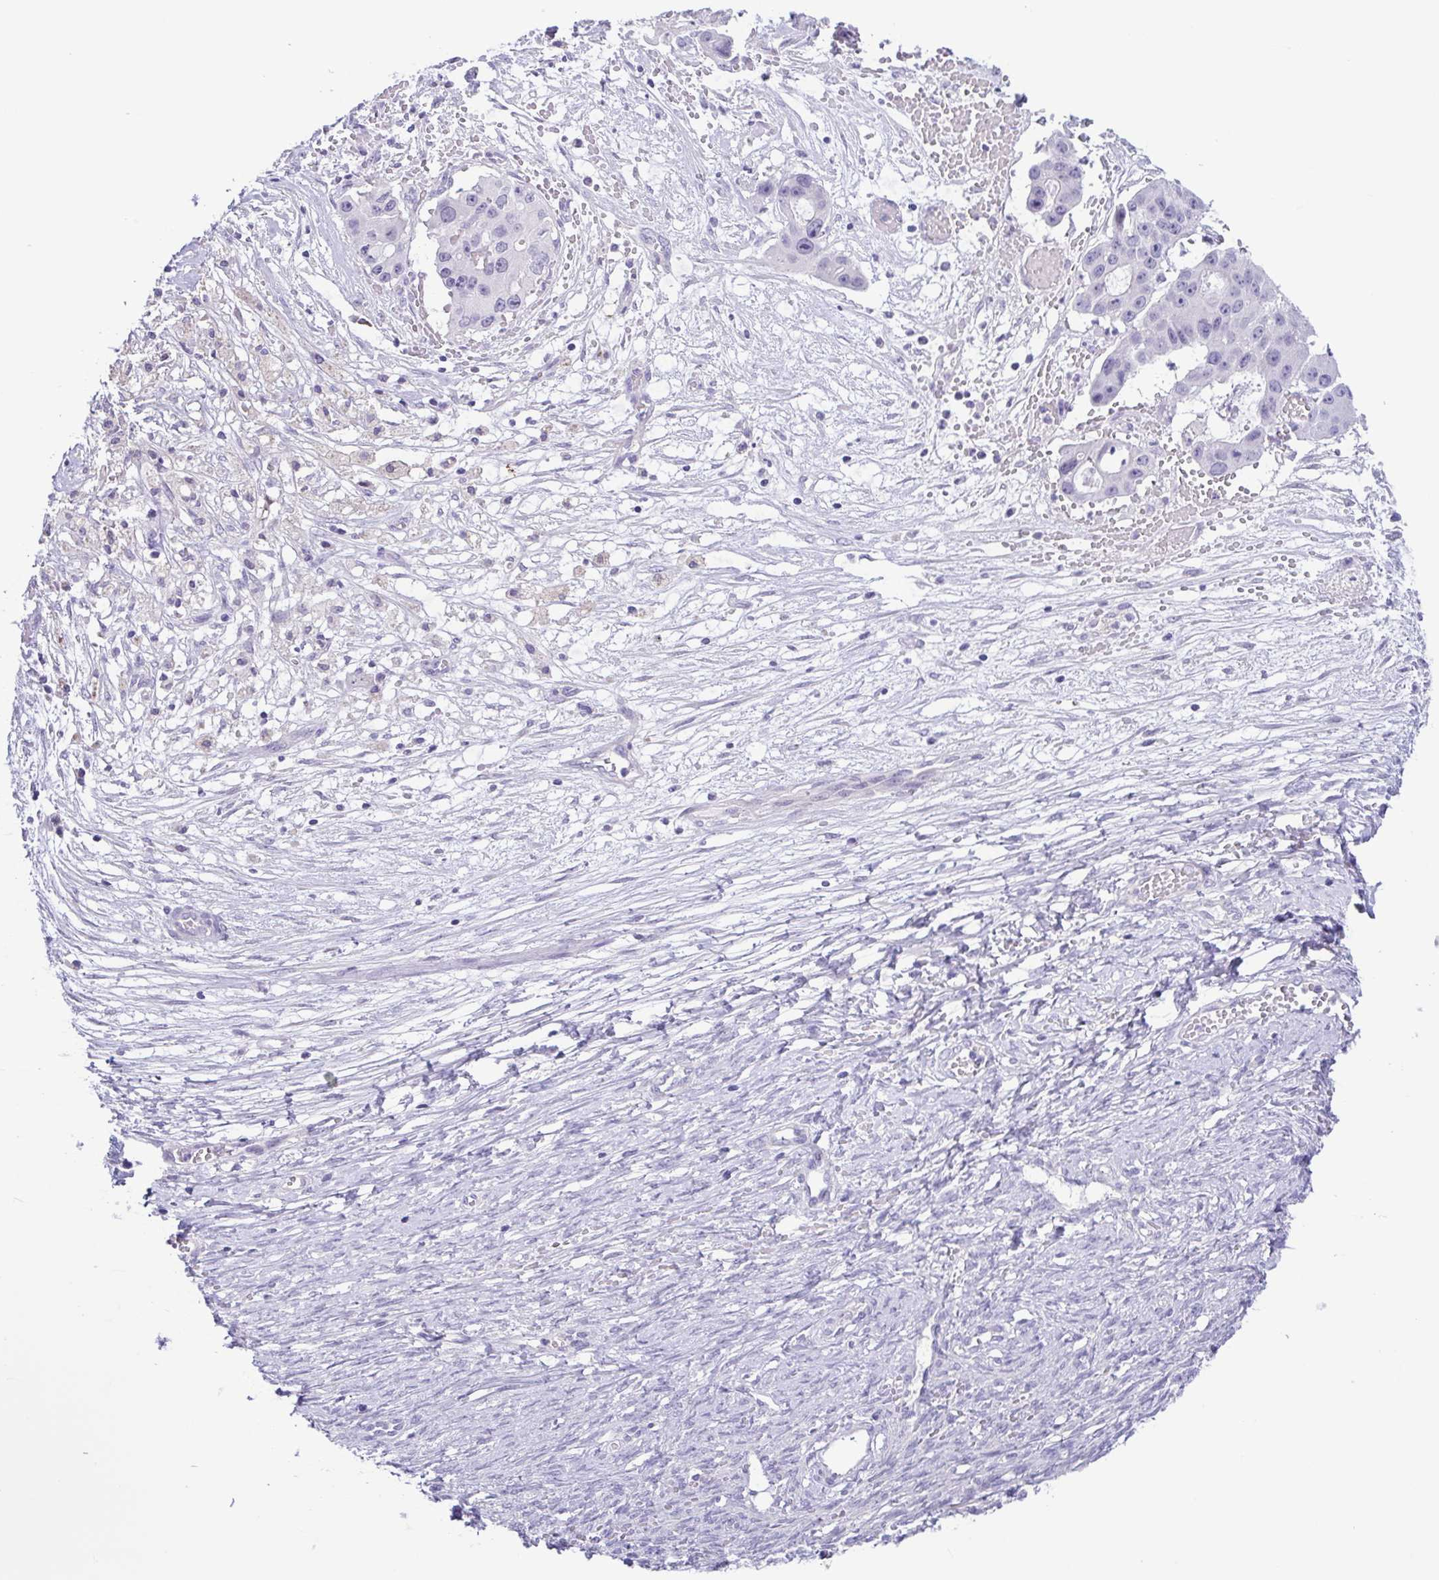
{"staining": {"intensity": "negative", "quantity": "none", "location": "none"}, "tissue": "ovarian cancer", "cell_type": "Tumor cells", "image_type": "cancer", "snomed": [{"axis": "morphology", "description": "Cystadenocarcinoma, serous, NOS"}, {"axis": "topography", "description": "Ovary"}], "caption": "An immunohistochemistry (IHC) micrograph of ovarian serous cystadenocarcinoma is shown. There is no staining in tumor cells of ovarian serous cystadenocarcinoma. (Brightfield microscopy of DAB (3,3'-diaminobenzidine) immunohistochemistry (IHC) at high magnification).", "gene": "TERT", "patient": {"sex": "female", "age": 56}}